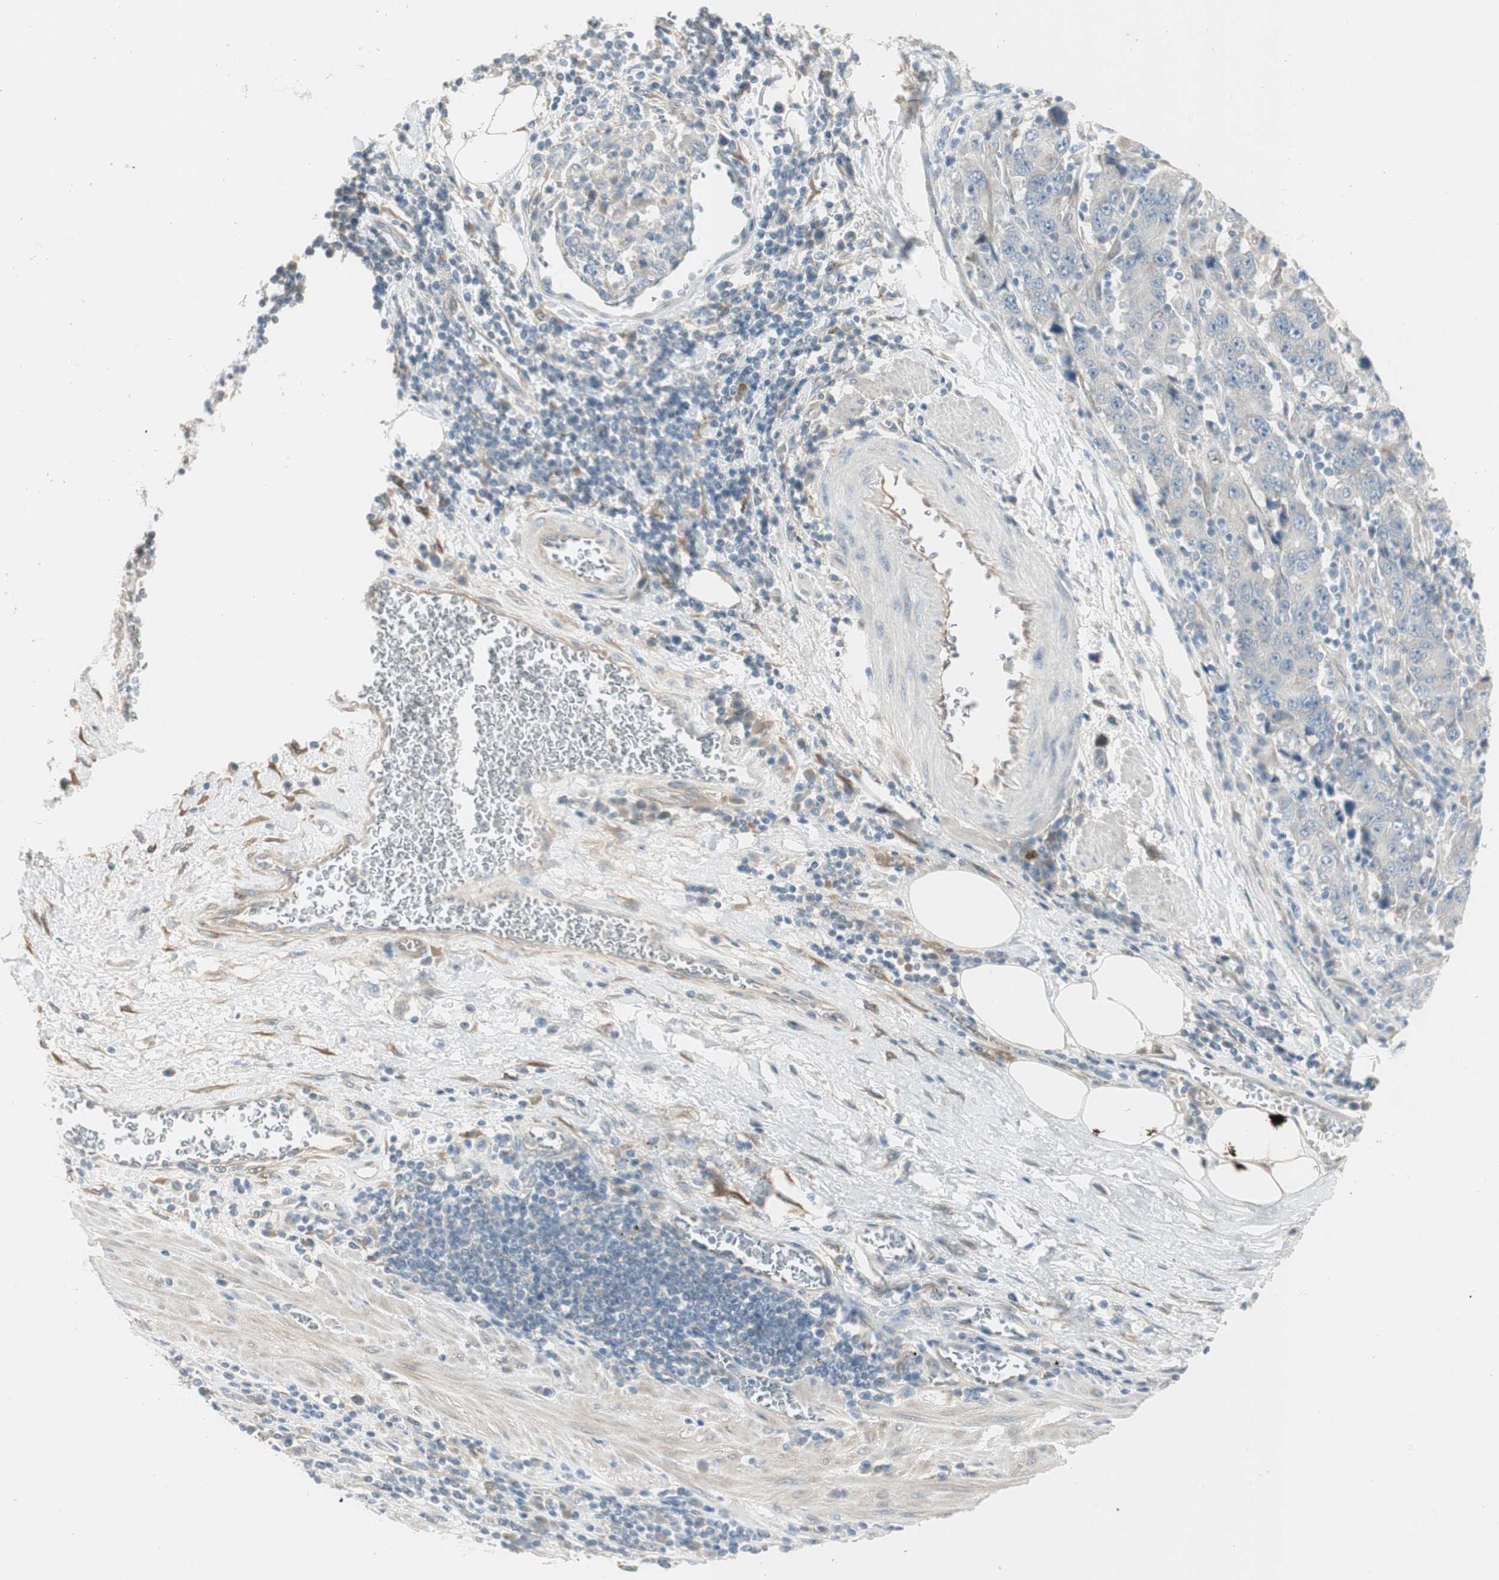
{"staining": {"intensity": "negative", "quantity": "none", "location": "none"}, "tissue": "stomach cancer", "cell_type": "Tumor cells", "image_type": "cancer", "snomed": [{"axis": "morphology", "description": "Normal tissue, NOS"}, {"axis": "morphology", "description": "Adenocarcinoma, NOS"}, {"axis": "topography", "description": "Stomach, upper"}, {"axis": "topography", "description": "Stomach"}], "caption": "A high-resolution image shows IHC staining of adenocarcinoma (stomach), which demonstrates no significant staining in tumor cells. Brightfield microscopy of IHC stained with DAB (brown) and hematoxylin (blue), captured at high magnification.", "gene": "STON1-GTF2A1L", "patient": {"sex": "male", "age": 59}}